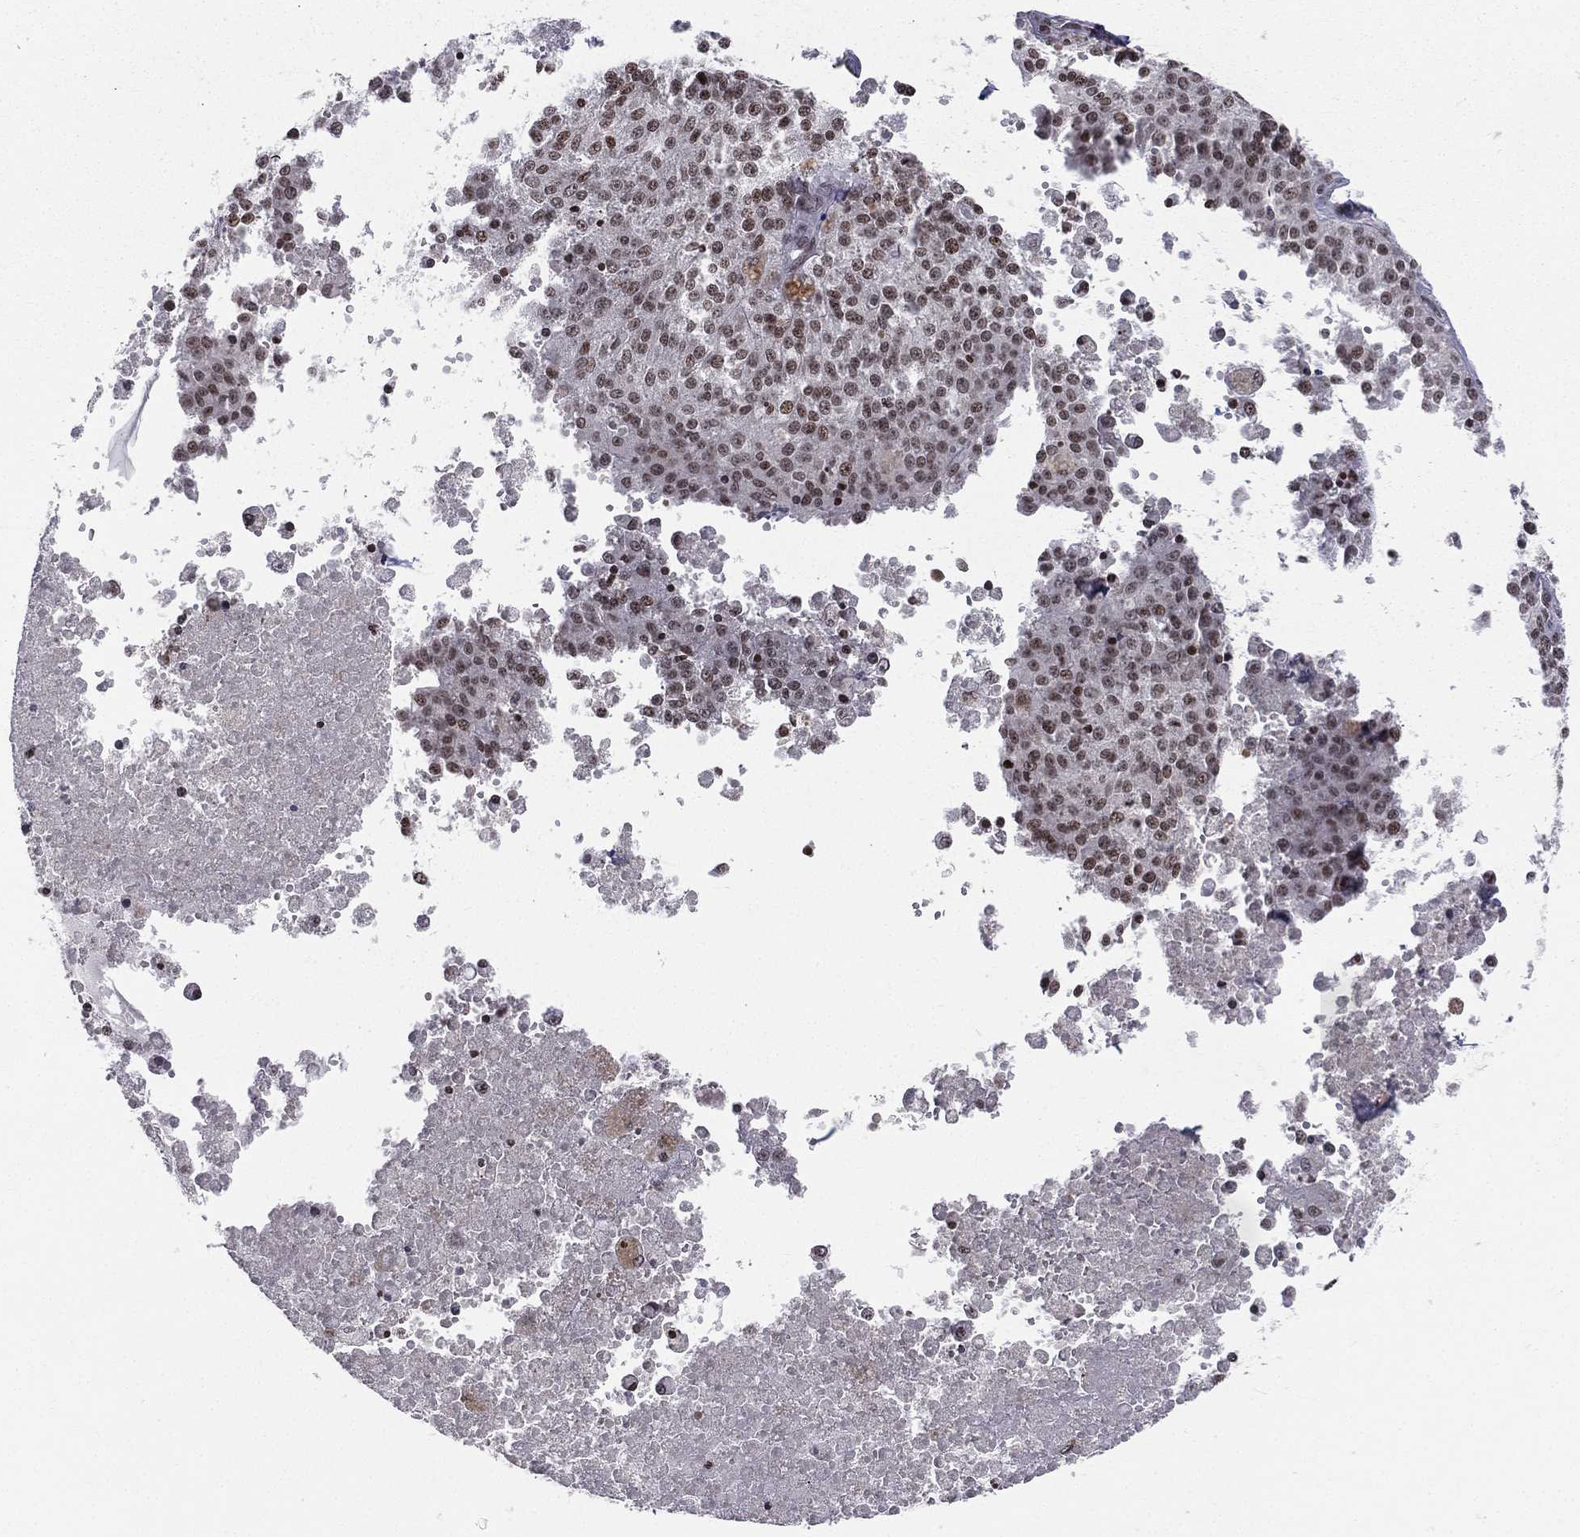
{"staining": {"intensity": "moderate", "quantity": ">75%", "location": "nuclear"}, "tissue": "melanoma", "cell_type": "Tumor cells", "image_type": "cancer", "snomed": [{"axis": "morphology", "description": "Malignant melanoma, Metastatic site"}, {"axis": "topography", "description": "Lymph node"}], "caption": "The micrograph shows staining of melanoma, revealing moderate nuclear protein staining (brown color) within tumor cells.", "gene": "RFX7", "patient": {"sex": "female", "age": 64}}